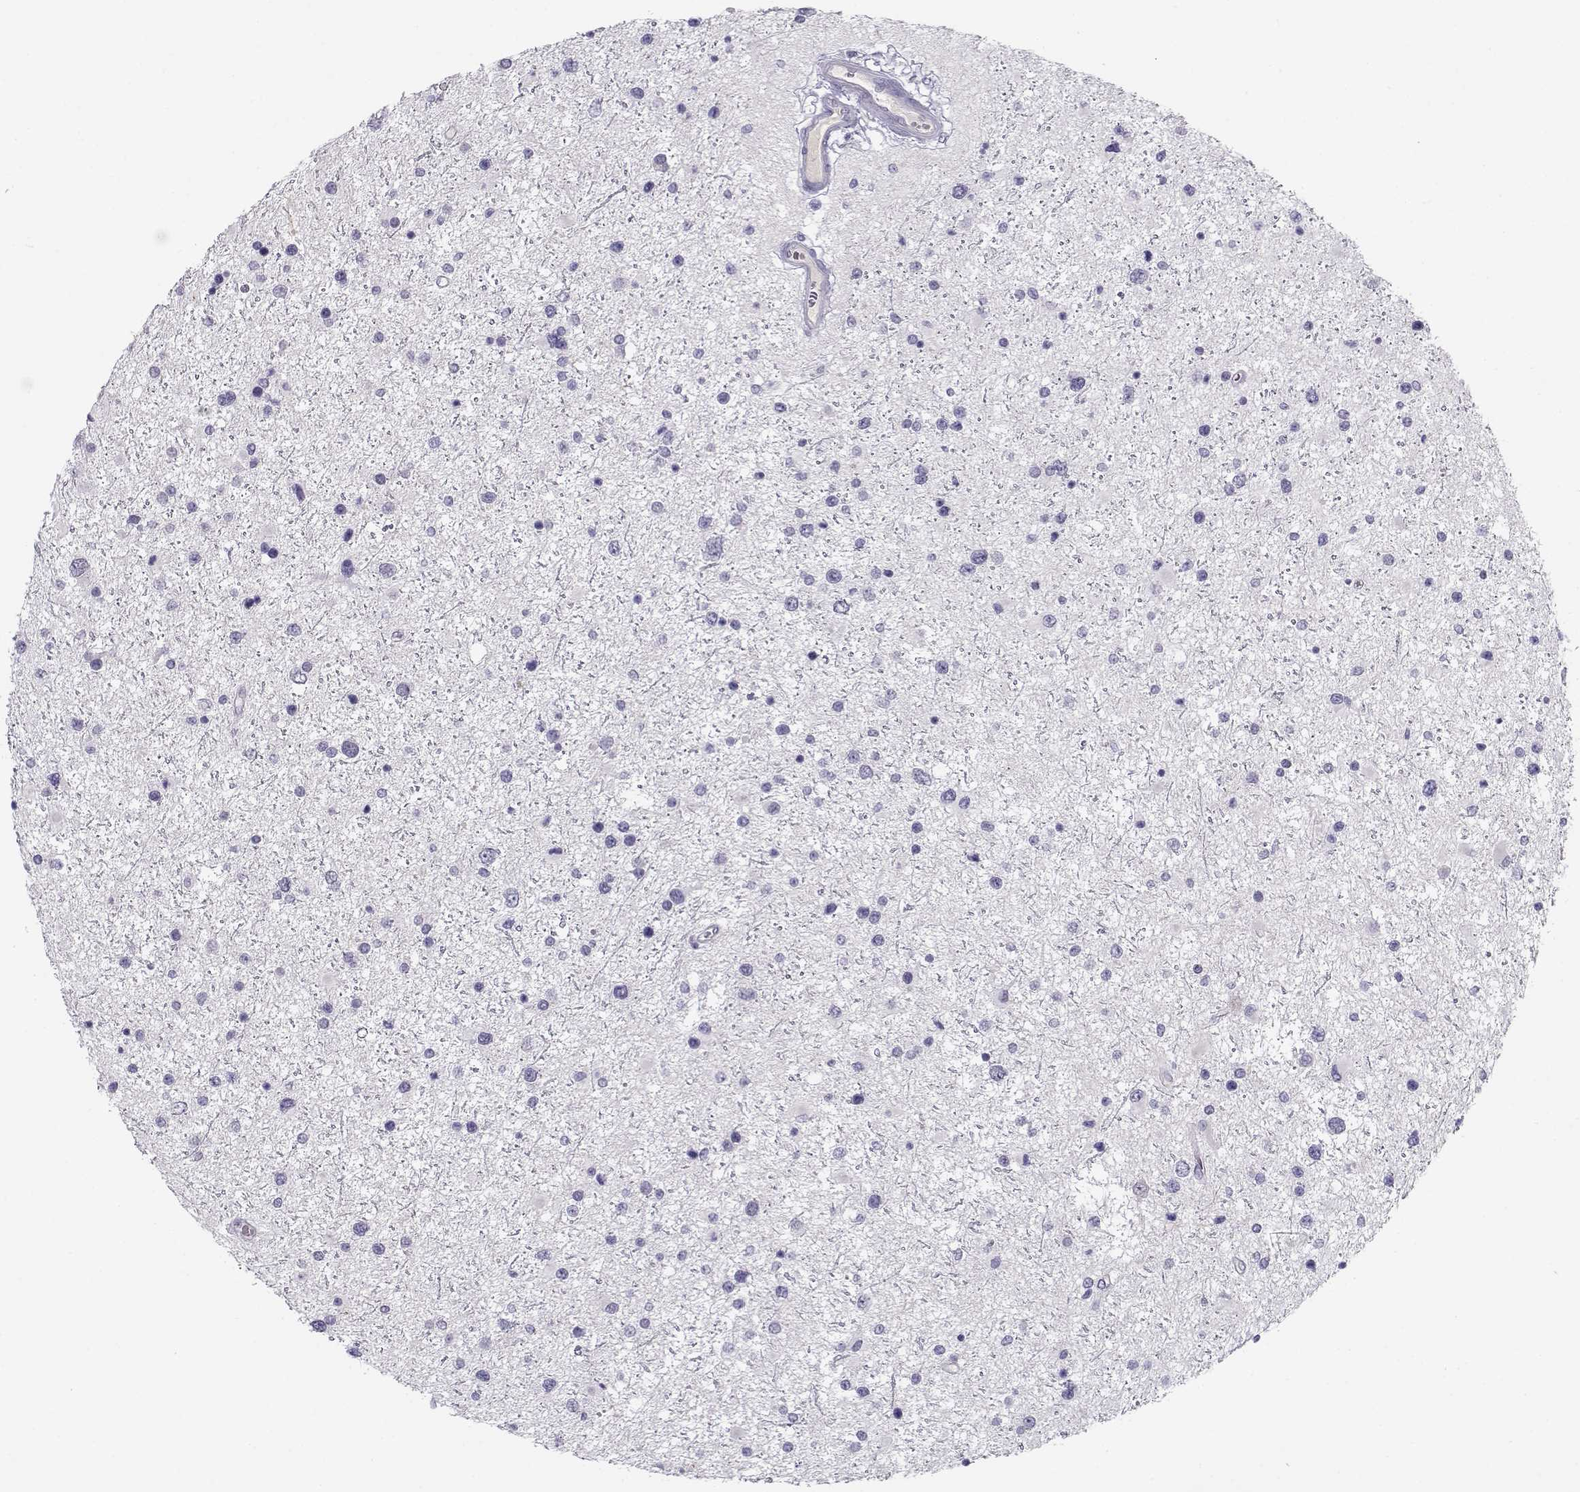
{"staining": {"intensity": "negative", "quantity": "none", "location": "none"}, "tissue": "glioma", "cell_type": "Tumor cells", "image_type": "cancer", "snomed": [{"axis": "morphology", "description": "Glioma, malignant, Low grade"}, {"axis": "topography", "description": "Brain"}], "caption": "DAB (3,3'-diaminobenzidine) immunohistochemical staining of human glioma shows no significant positivity in tumor cells.", "gene": "CFAP77", "patient": {"sex": "female", "age": 32}}